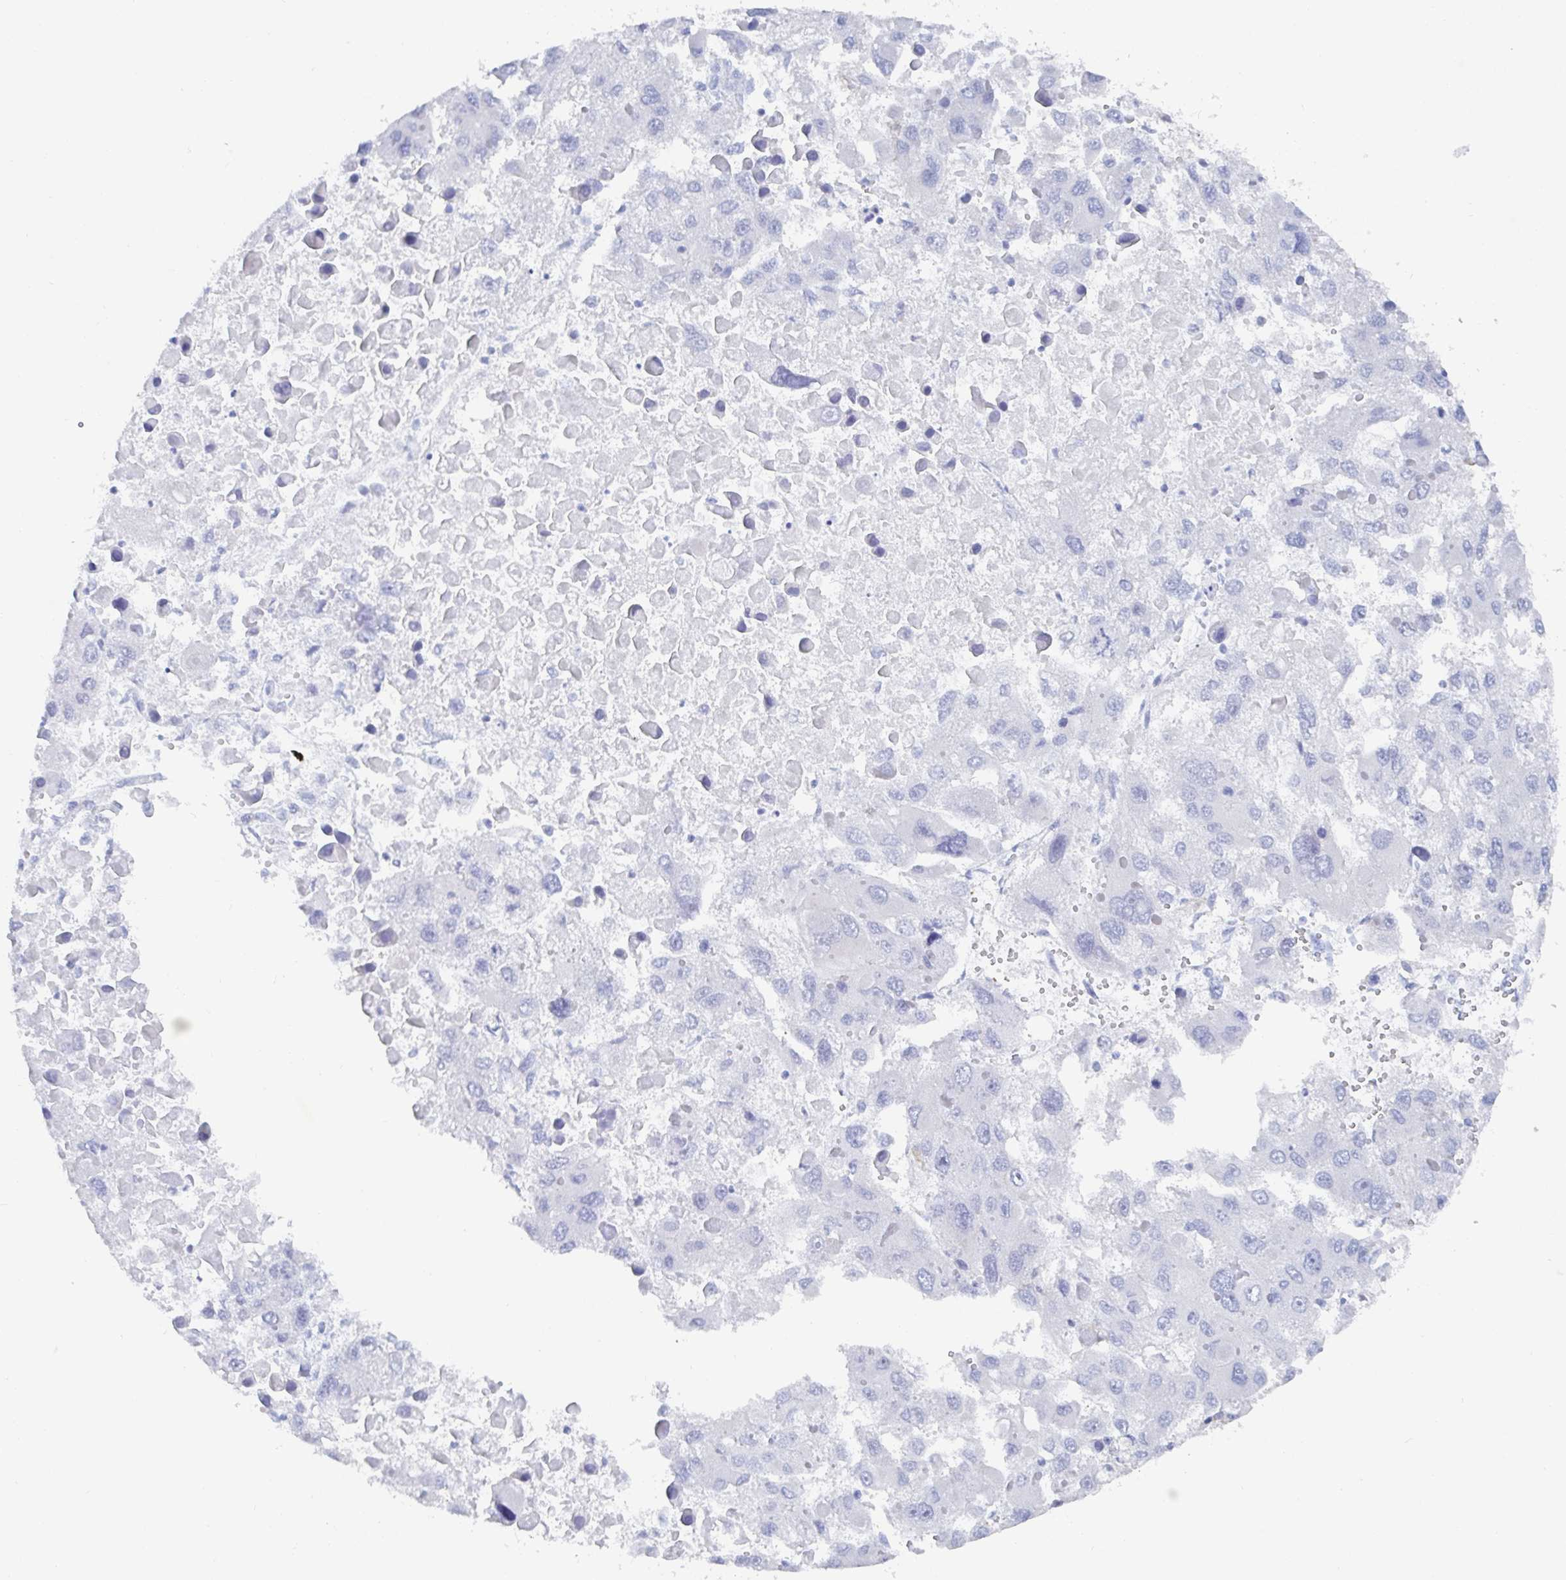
{"staining": {"intensity": "negative", "quantity": "none", "location": "none"}, "tissue": "liver cancer", "cell_type": "Tumor cells", "image_type": "cancer", "snomed": [{"axis": "morphology", "description": "Carcinoma, Hepatocellular, NOS"}, {"axis": "topography", "description": "Liver"}], "caption": "Protein analysis of liver cancer (hepatocellular carcinoma) reveals no significant positivity in tumor cells. (Brightfield microscopy of DAB IHC at high magnification).", "gene": "OR2A4", "patient": {"sex": "female", "age": 41}}